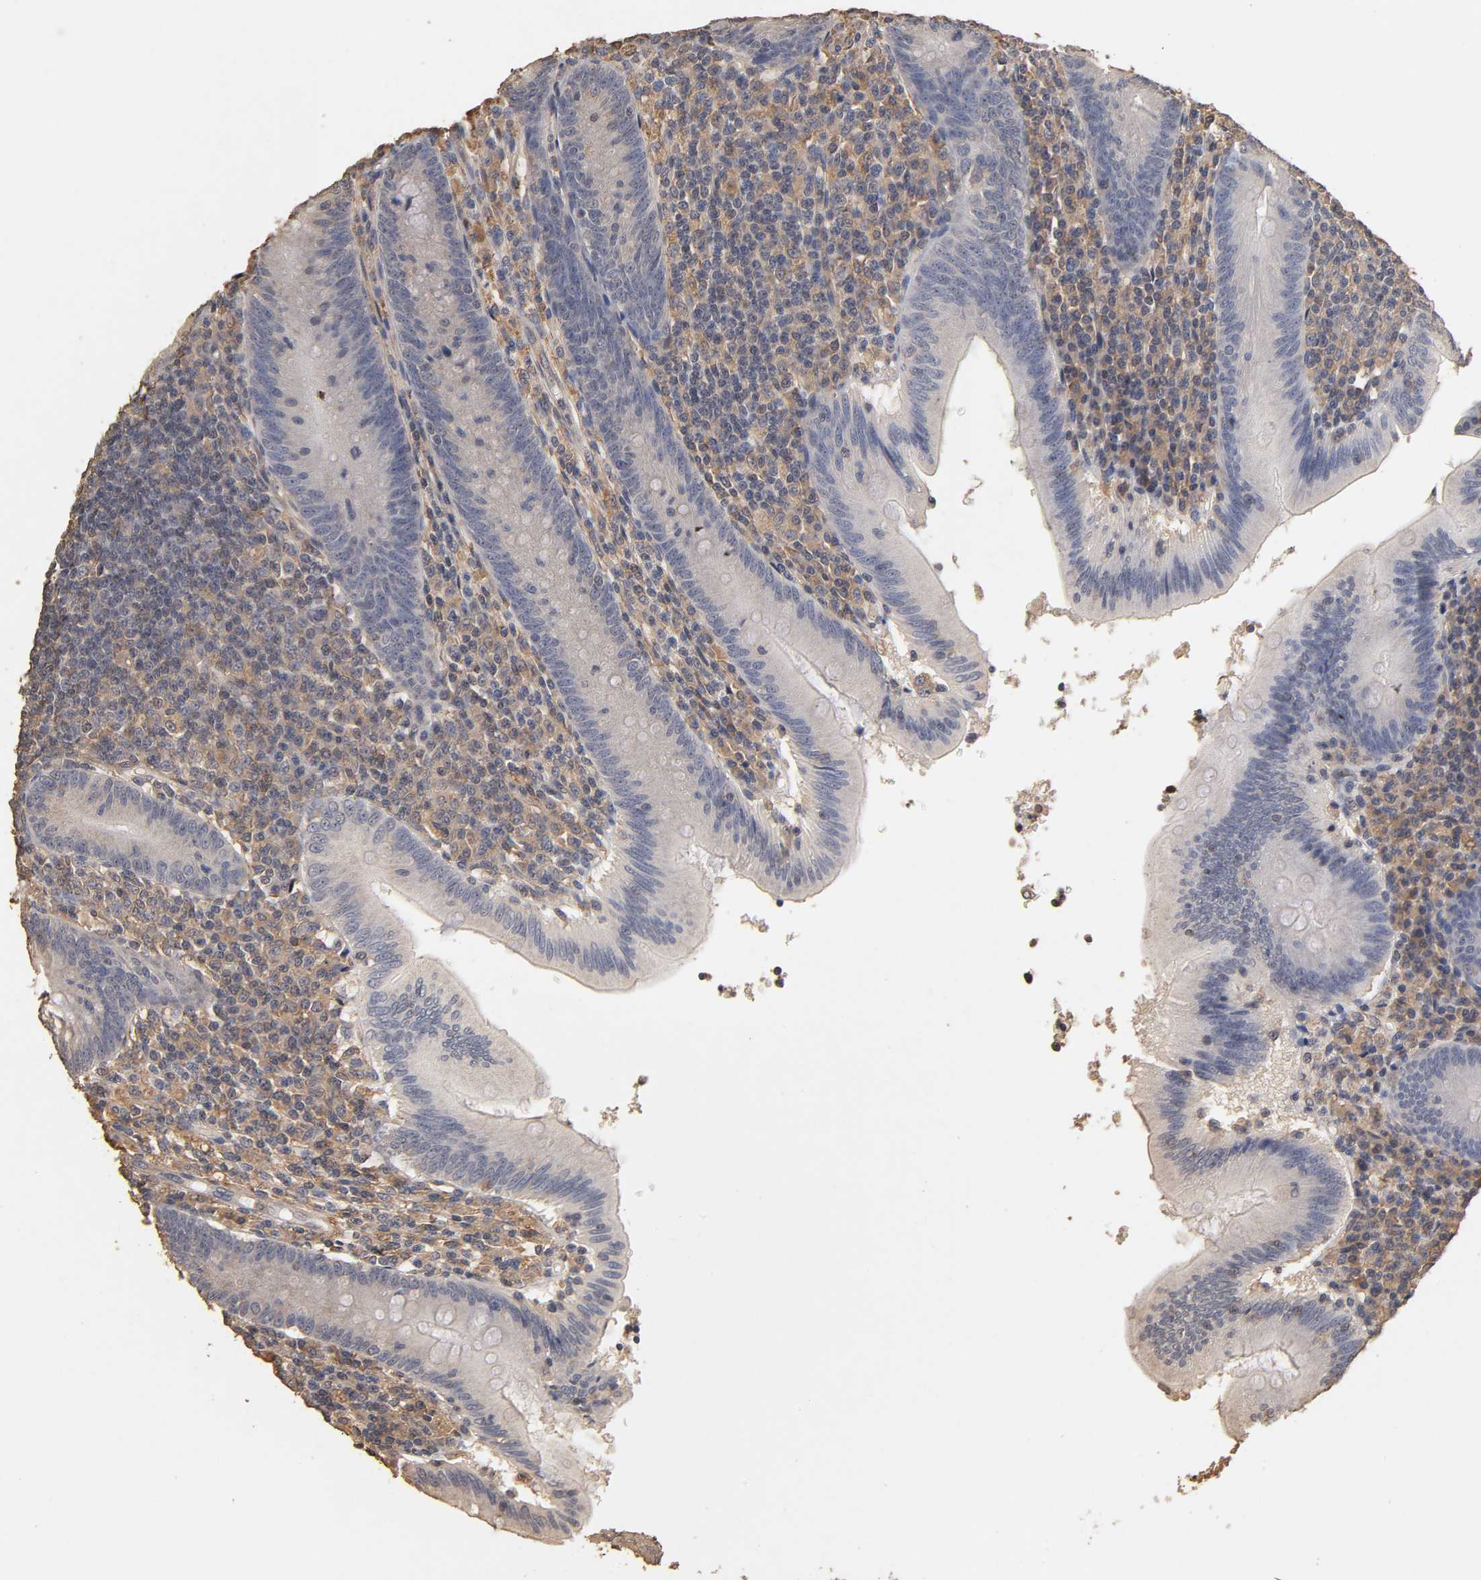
{"staining": {"intensity": "negative", "quantity": "none", "location": "none"}, "tissue": "appendix", "cell_type": "Glandular cells", "image_type": "normal", "snomed": [{"axis": "morphology", "description": "Normal tissue, NOS"}, {"axis": "morphology", "description": "Inflammation, NOS"}, {"axis": "topography", "description": "Appendix"}], "caption": "Human appendix stained for a protein using immunohistochemistry exhibits no expression in glandular cells.", "gene": "VSIG4", "patient": {"sex": "male", "age": 46}}